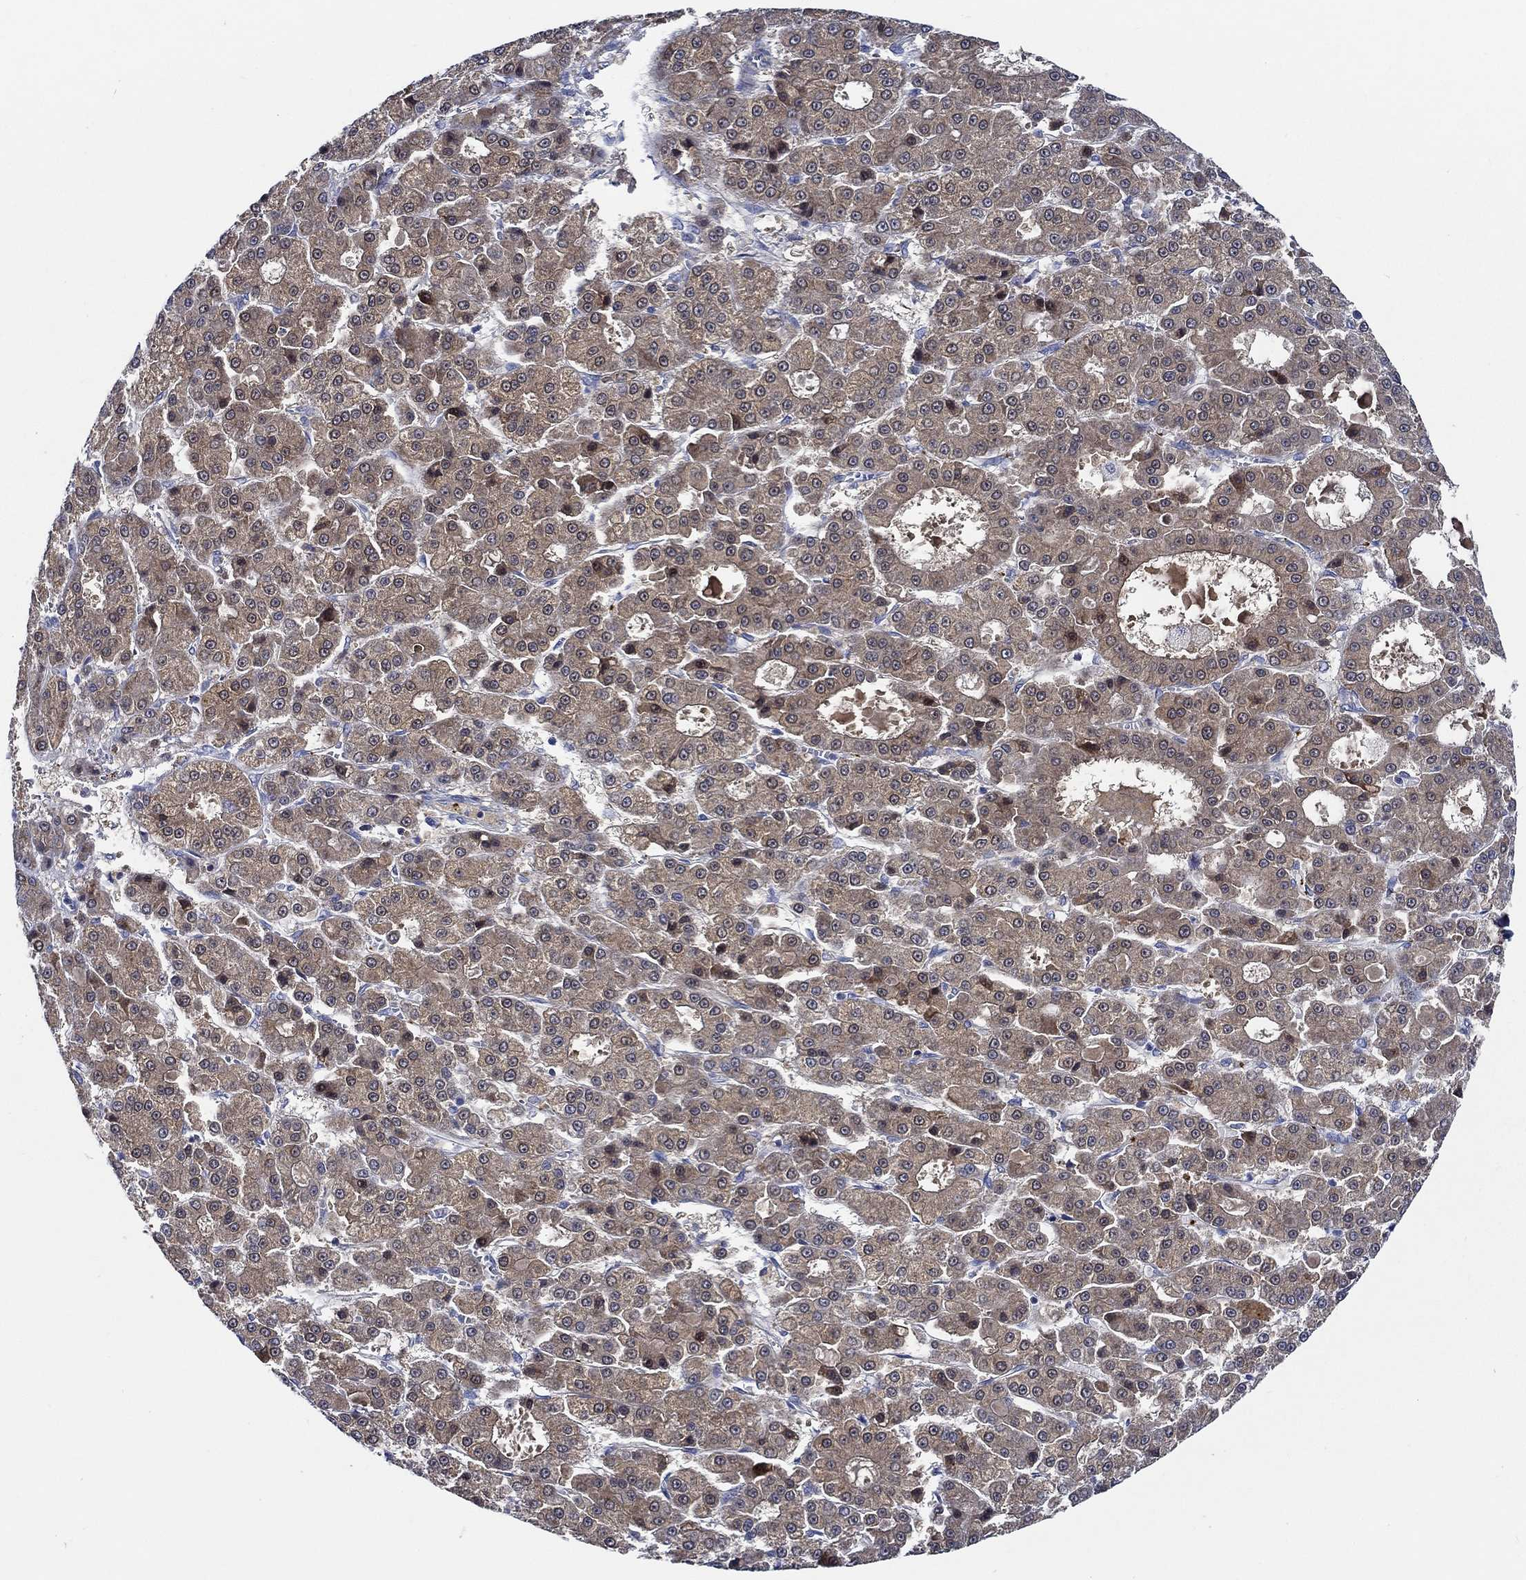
{"staining": {"intensity": "moderate", "quantity": ">75%", "location": "cytoplasmic/membranous"}, "tissue": "liver cancer", "cell_type": "Tumor cells", "image_type": "cancer", "snomed": [{"axis": "morphology", "description": "Carcinoma, Hepatocellular, NOS"}, {"axis": "topography", "description": "Liver"}], "caption": "The immunohistochemical stain labels moderate cytoplasmic/membranous expression in tumor cells of liver cancer tissue.", "gene": "ALOX12", "patient": {"sex": "male", "age": 70}}